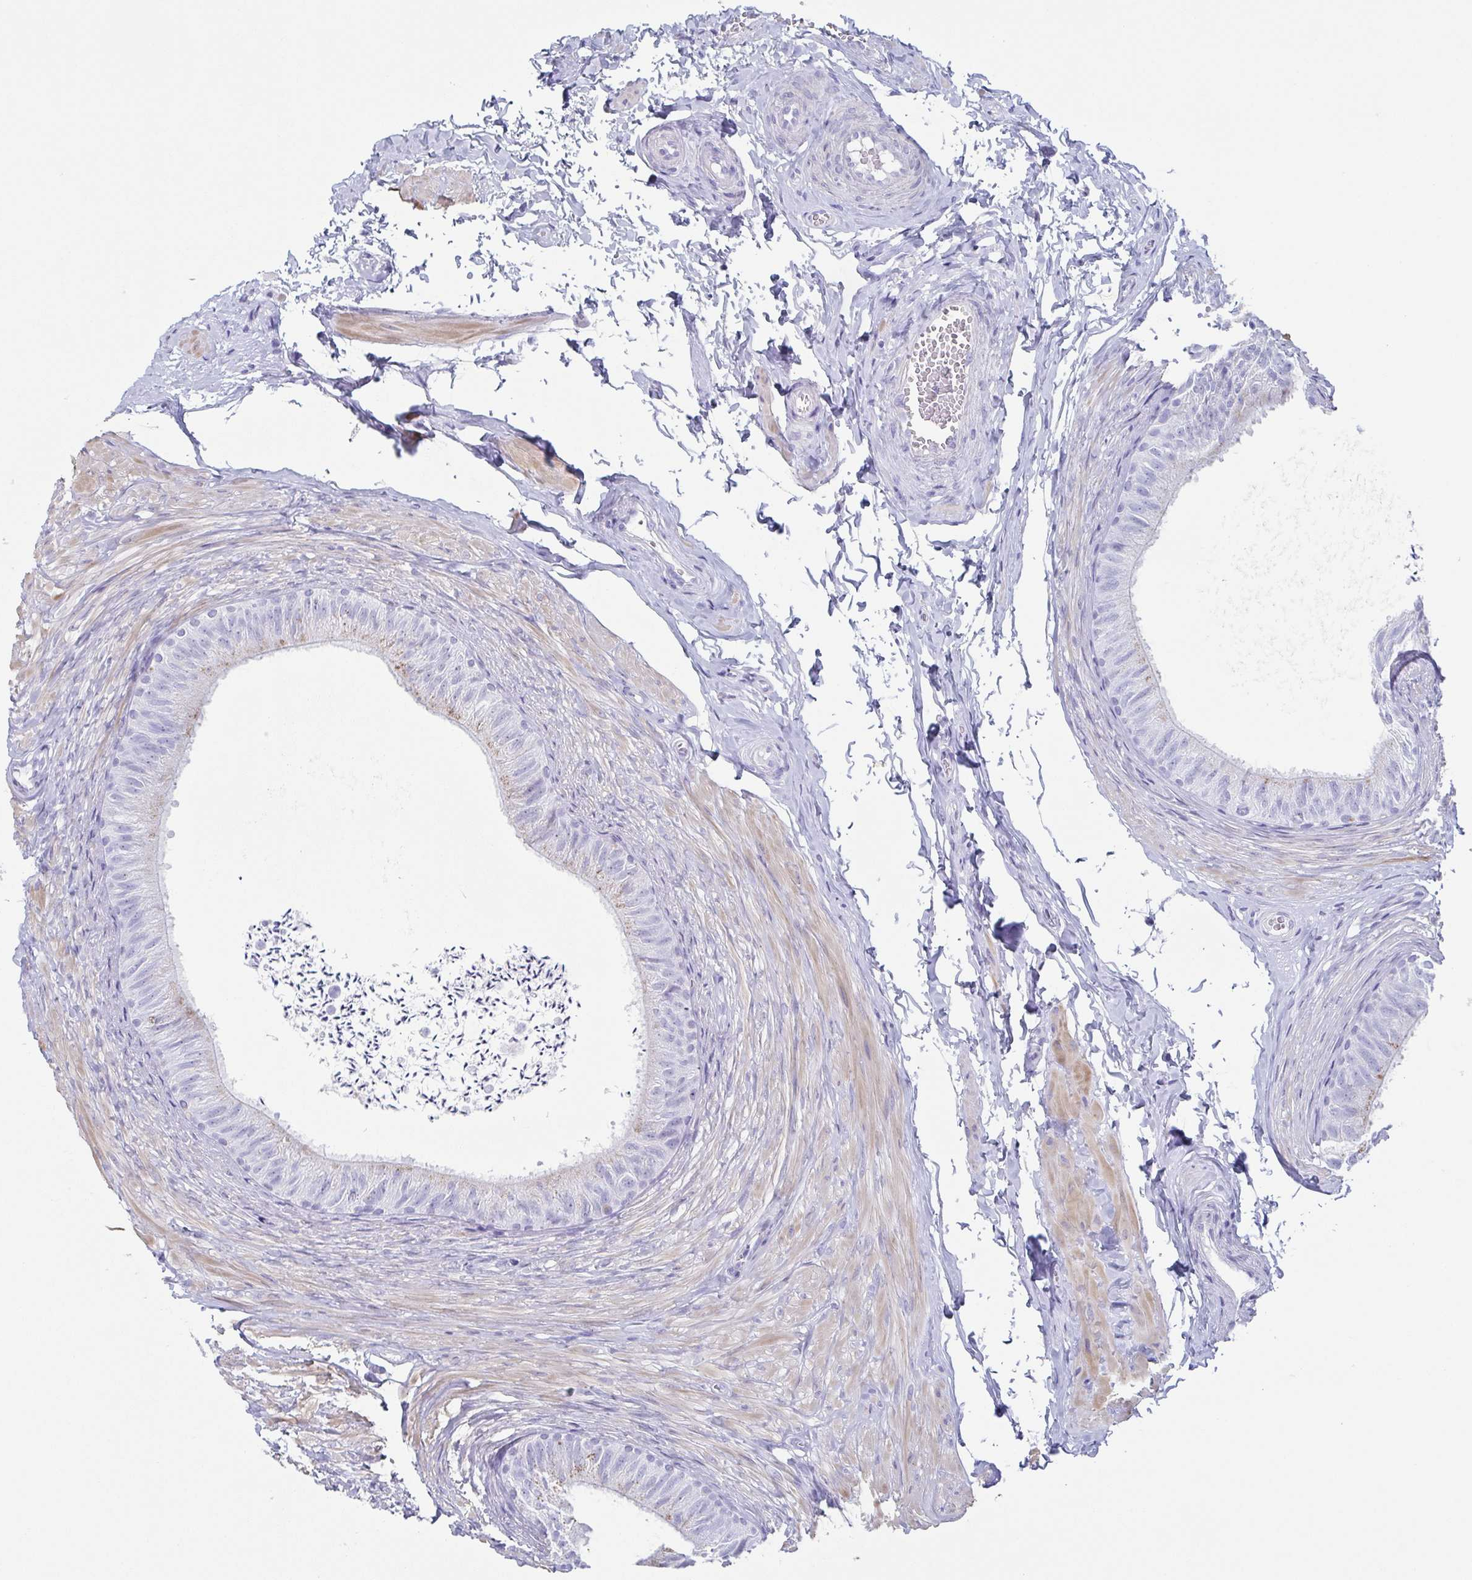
{"staining": {"intensity": "negative", "quantity": "none", "location": "none"}, "tissue": "epididymis", "cell_type": "Glandular cells", "image_type": "normal", "snomed": [{"axis": "morphology", "description": "Normal tissue, NOS"}, {"axis": "topography", "description": "Epididymis, spermatic cord, NOS"}, {"axis": "topography", "description": "Epididymis"}, {"axis": "topography", "description": "Peripheral nerve tissue"}], "caption": "High magnification brightfield microscopy of unremarkable epididymis stained with DAB (3,3'-diaminobenzidine) (brown) and counterstained with hematoxylin (blue): glandular cells show no significant positivity.", "gene": "TAGLN3", "patient": {"sex": "male", "age": 29}}